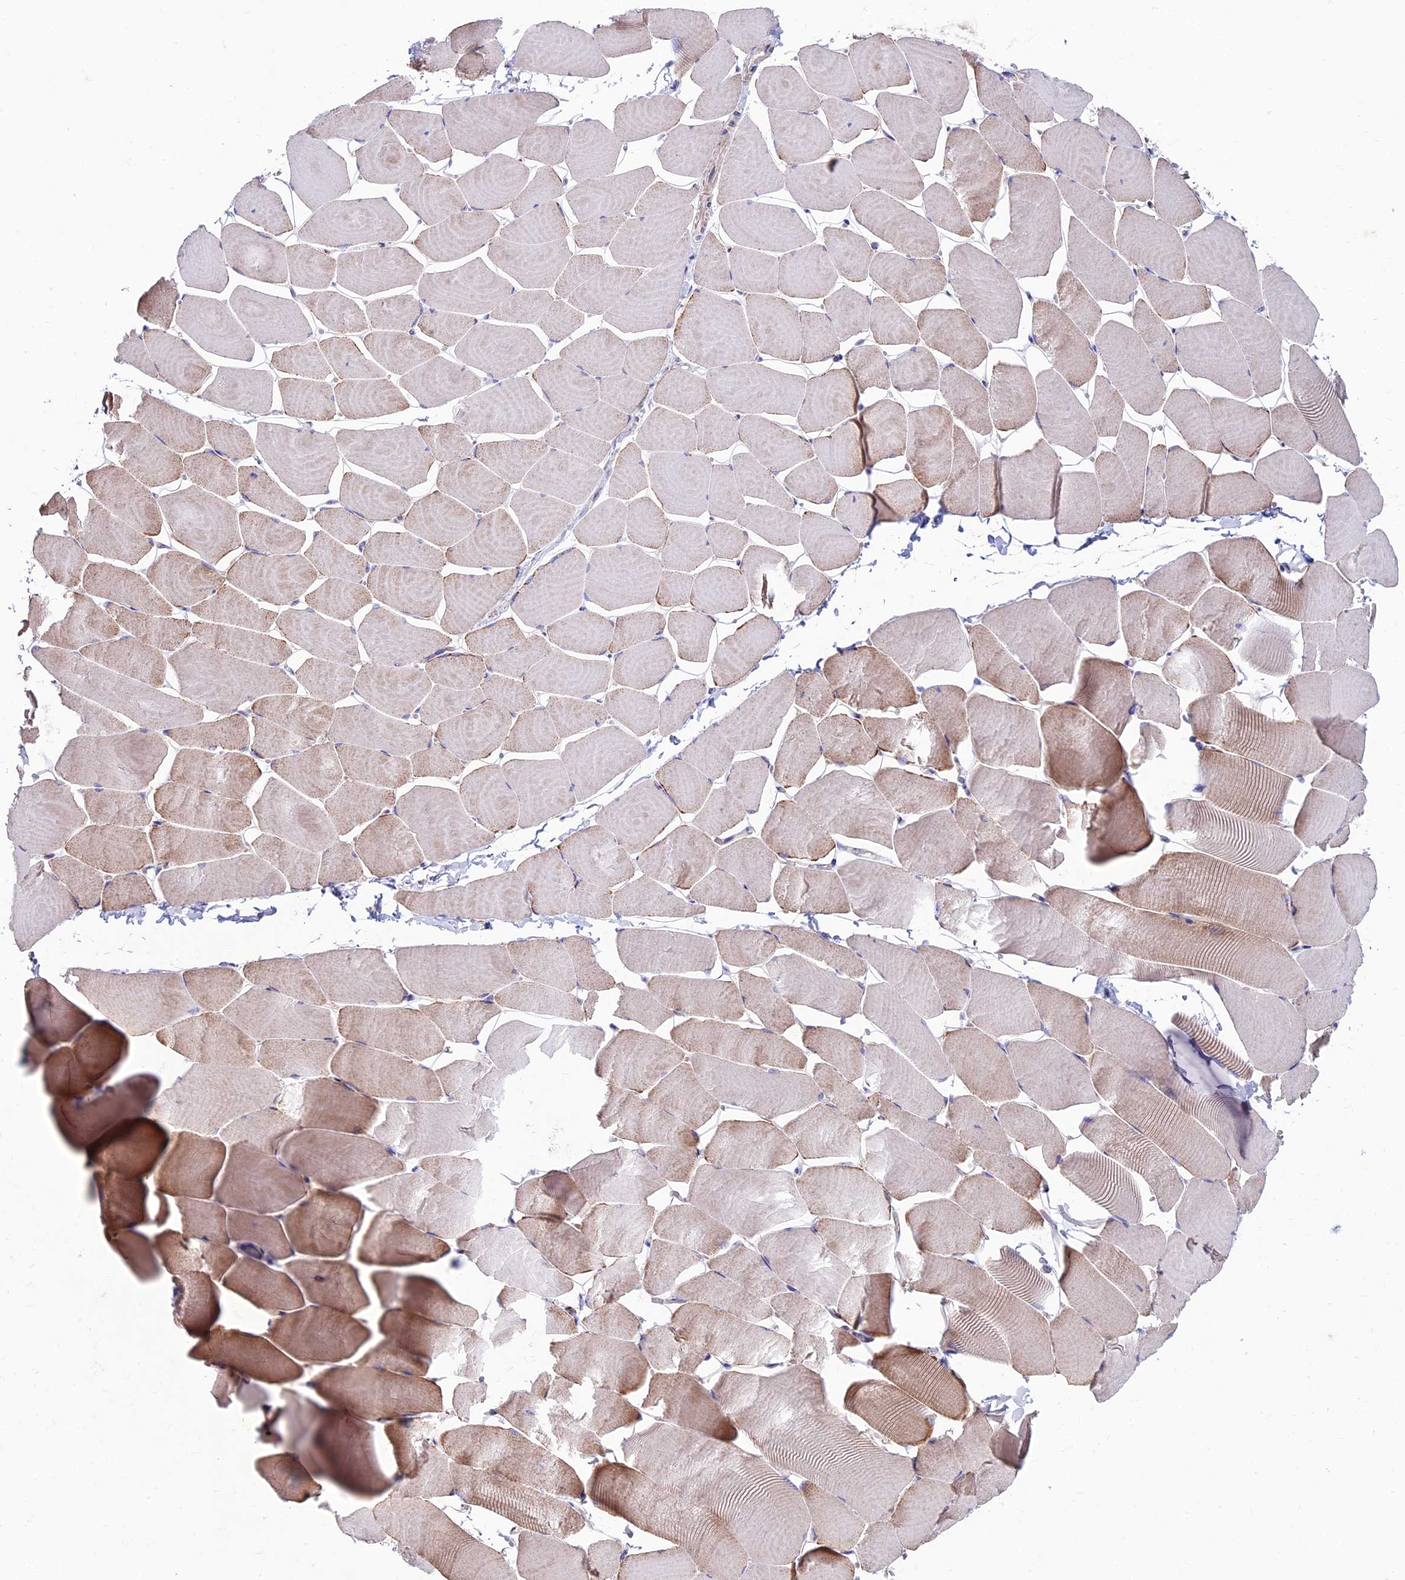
{"staining": {"intensity": "moderate", "quantity": "<25%", "location": "cytoplasmic/membranous"}, "tissue": "skeletal muscle", "cell_type": "Myocytes", "image_type": "normal", "snomed": [{"axis": "morphology", "description": "Normal tissue, NOS"}, {"axis": "topography", "description": "Skeletal muscle"}], "caption": "The image exhibits immunohistochemical staining of normal skeletal muscle. There is moderate cytoplasmic/membranous positivity is present in approximately <25% of myocytes.", "gene": "SLC15A5", "patient": {"sex": "male", "age": 25}}